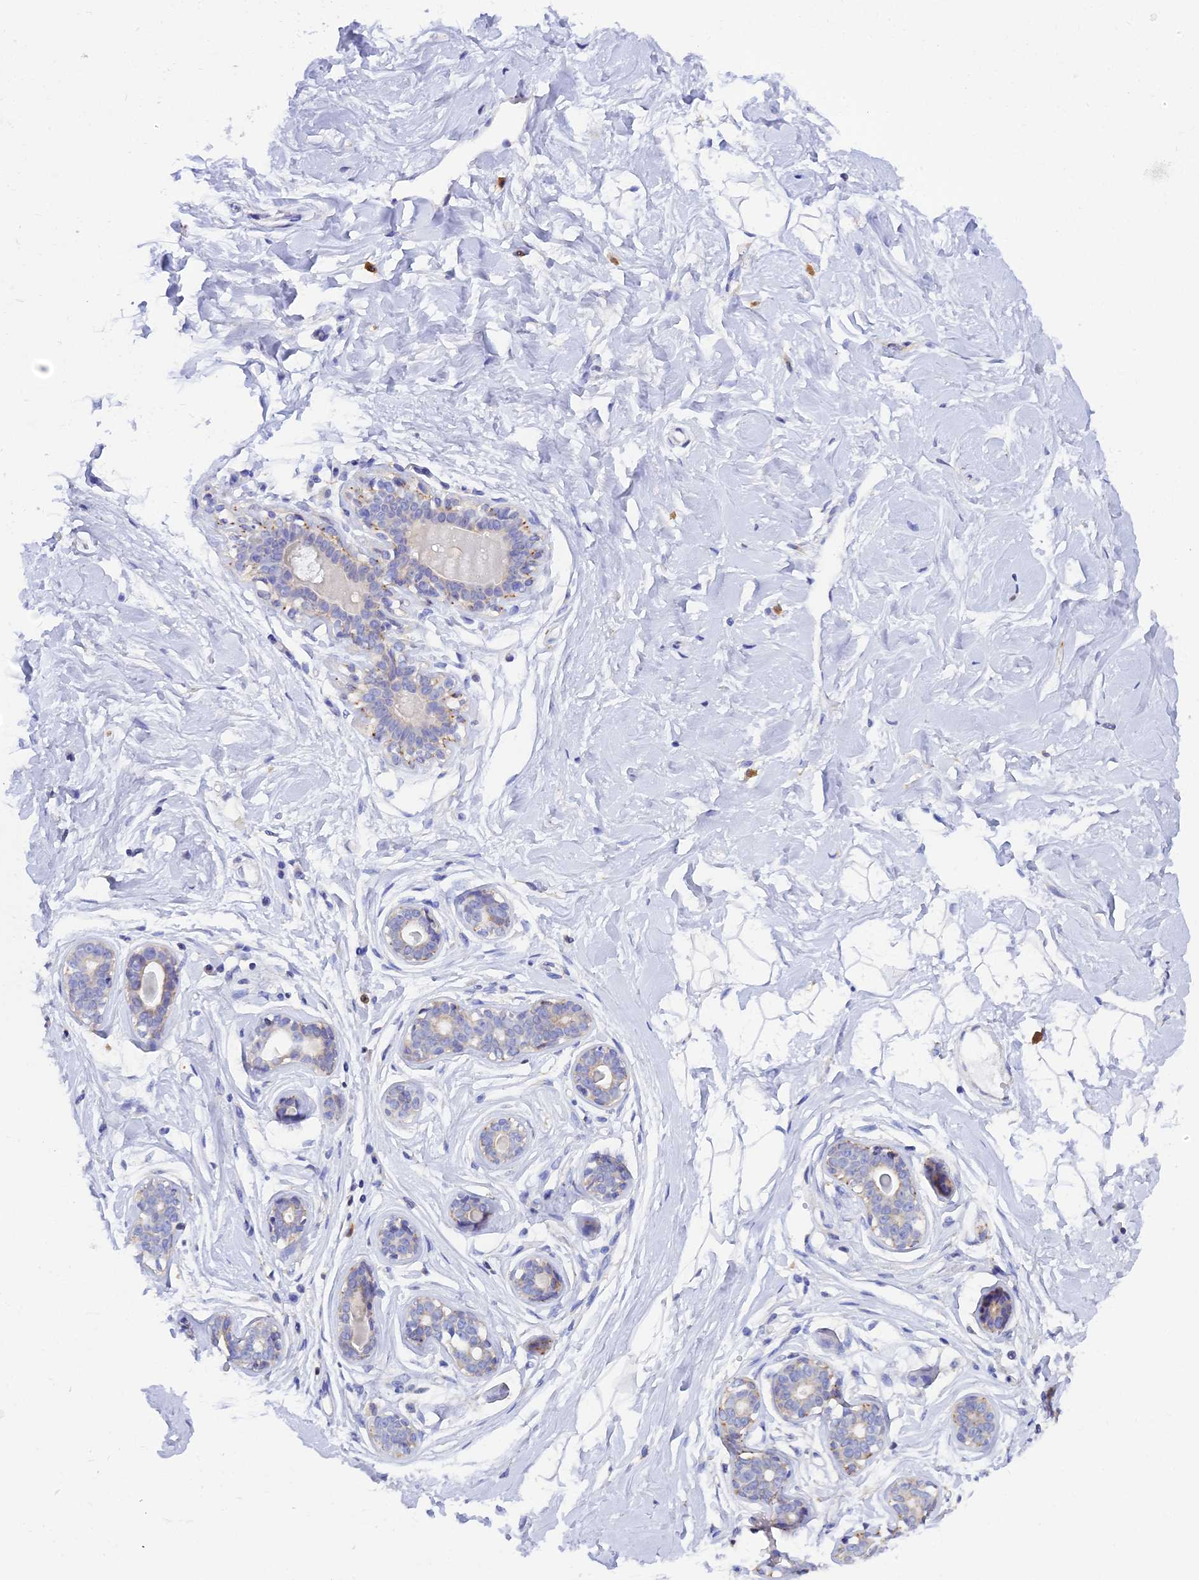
{"staining": {"intensity": "negative", "quantity": "none", "location": "none"}, "tissue": "breast", "cell_type": "Adipocytes", "image_type": "normal", "snomed": [{"axis": "morphology", "description": "Normal tissue, NOS"}, {"axis": "morphology", "description": "Adenoma, NOS"}, {"axis": "topography", "description": "Breast"}], "caption": "This is an IHC histopathology image of unremarkable breast. There is no positivity in adipocytes.", "gene": "ARL8A", "patient": {"sex": "female", "age": 23}}